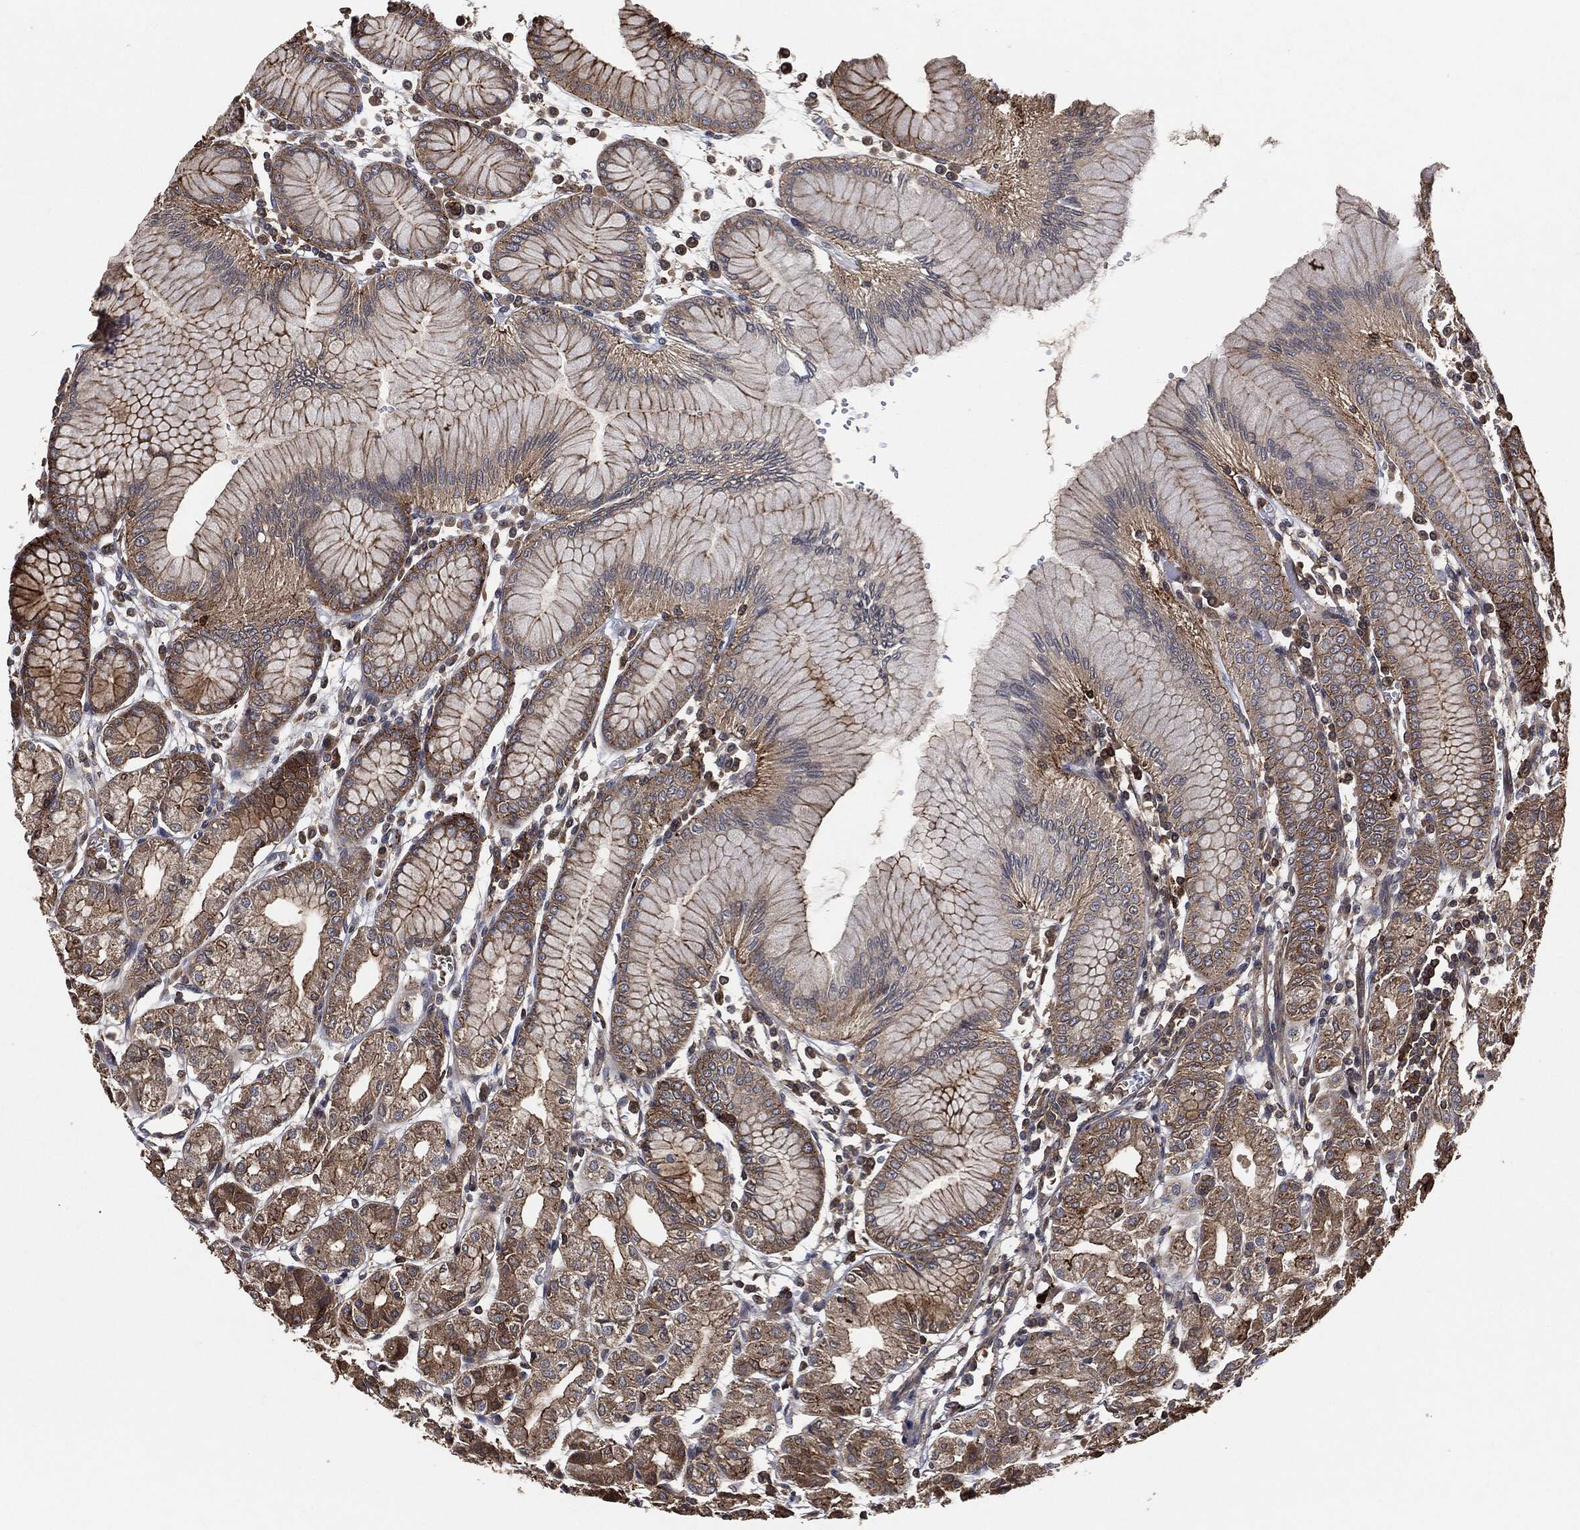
{"staining": {"intensity": "strong", "quantity": "25%-75%", "location": "cytoplasmic/membranous"}, "tissue": "stomach", "cell_type": "Glandular cells", "image_type": "normal", "snomed": [{"axis": "morphology", "description": "Normal tissue, NOS"}, {"axis": "topography", "description": "Skeletal muscle"}, {"axis": "topography", "description": "Stomach"}], "caption": "About 25%-75% of glandular cells in normal stomach show strong cytoplasmic/membranous protein positivity as visualized by brown immunohistochemical staining.", "gene": "TPT1", "patient": {"sex": "female", "age": 57}}